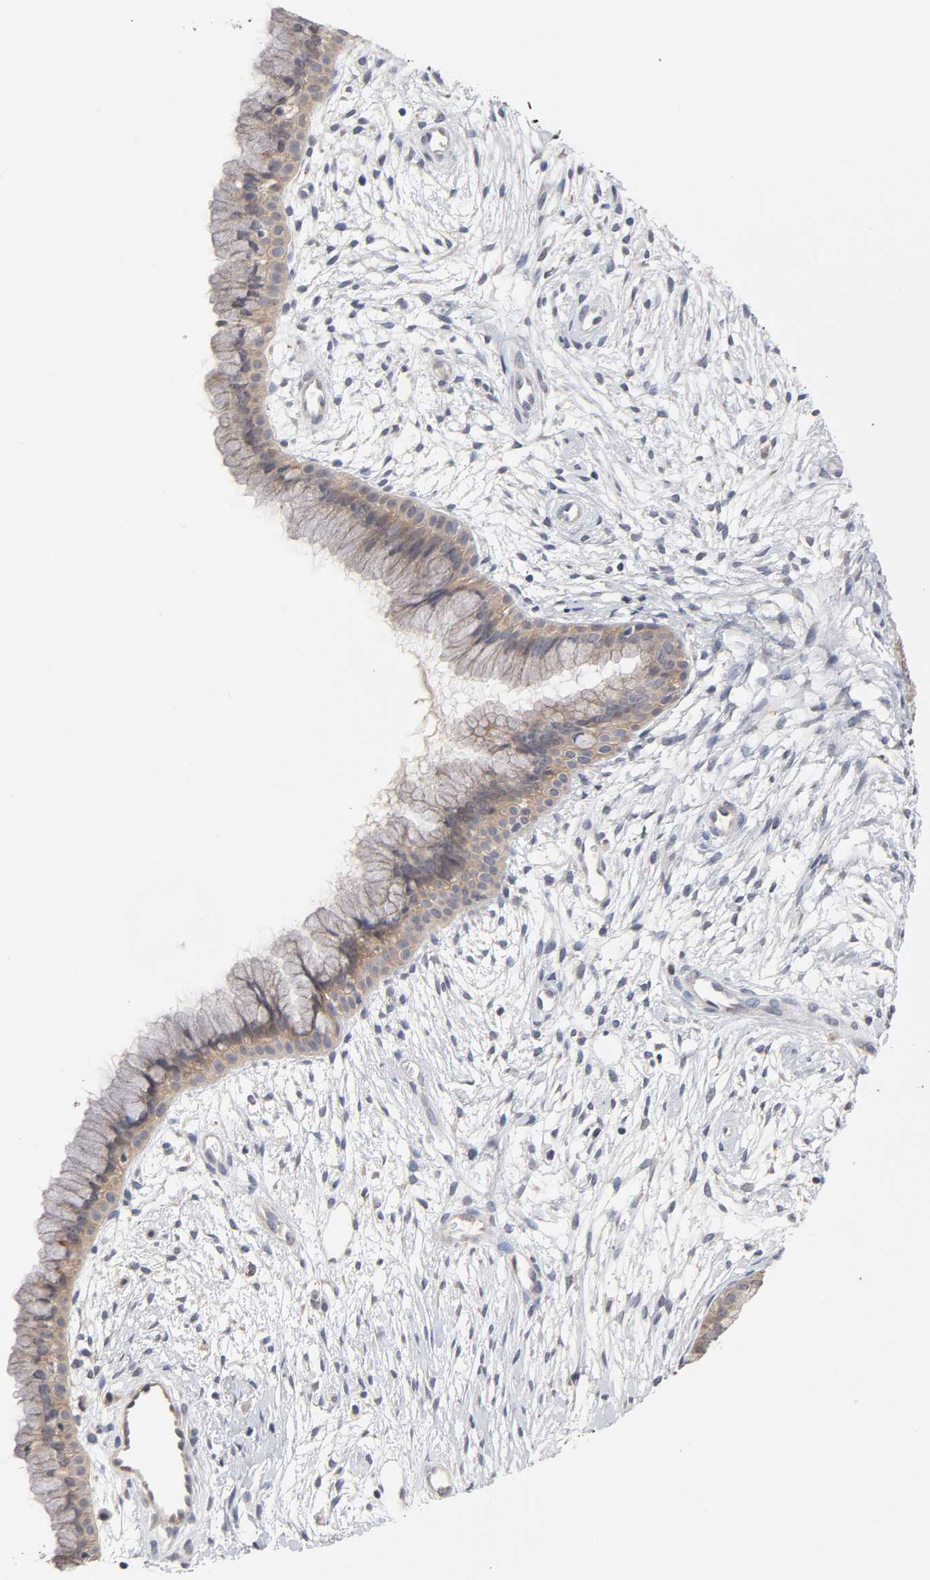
{"staining": {"intensity": "weak", "quantity": ">75%", "location": "cytoplasmic/membranous"}, "tissue": "cervix", "cell_type": "Glandular cells", "image_type": "normal", "snomed": [{"axis": "morphology", "description": "Normal tissue, NOS"}, {"axis": "topography", "description": "Cervix"}], "caption": "High-magnification brightfield microscopy of unremarkable cervix stained with DAB (3,3'-diaminobenzidine) (brown) and counterstained with hematoxylin (blue). glandular cells exhibit weak cytoplasmic/membranous expression is seen in about>75% of cells. The protein is stained brown, and the nuclei are stained in blue (DAB (3,3'-diaminobenzidine) IHC with brightfield microscopy, high magnification).", "gene": "CXADR", "patient": {"sex": "female", "age": 39}}